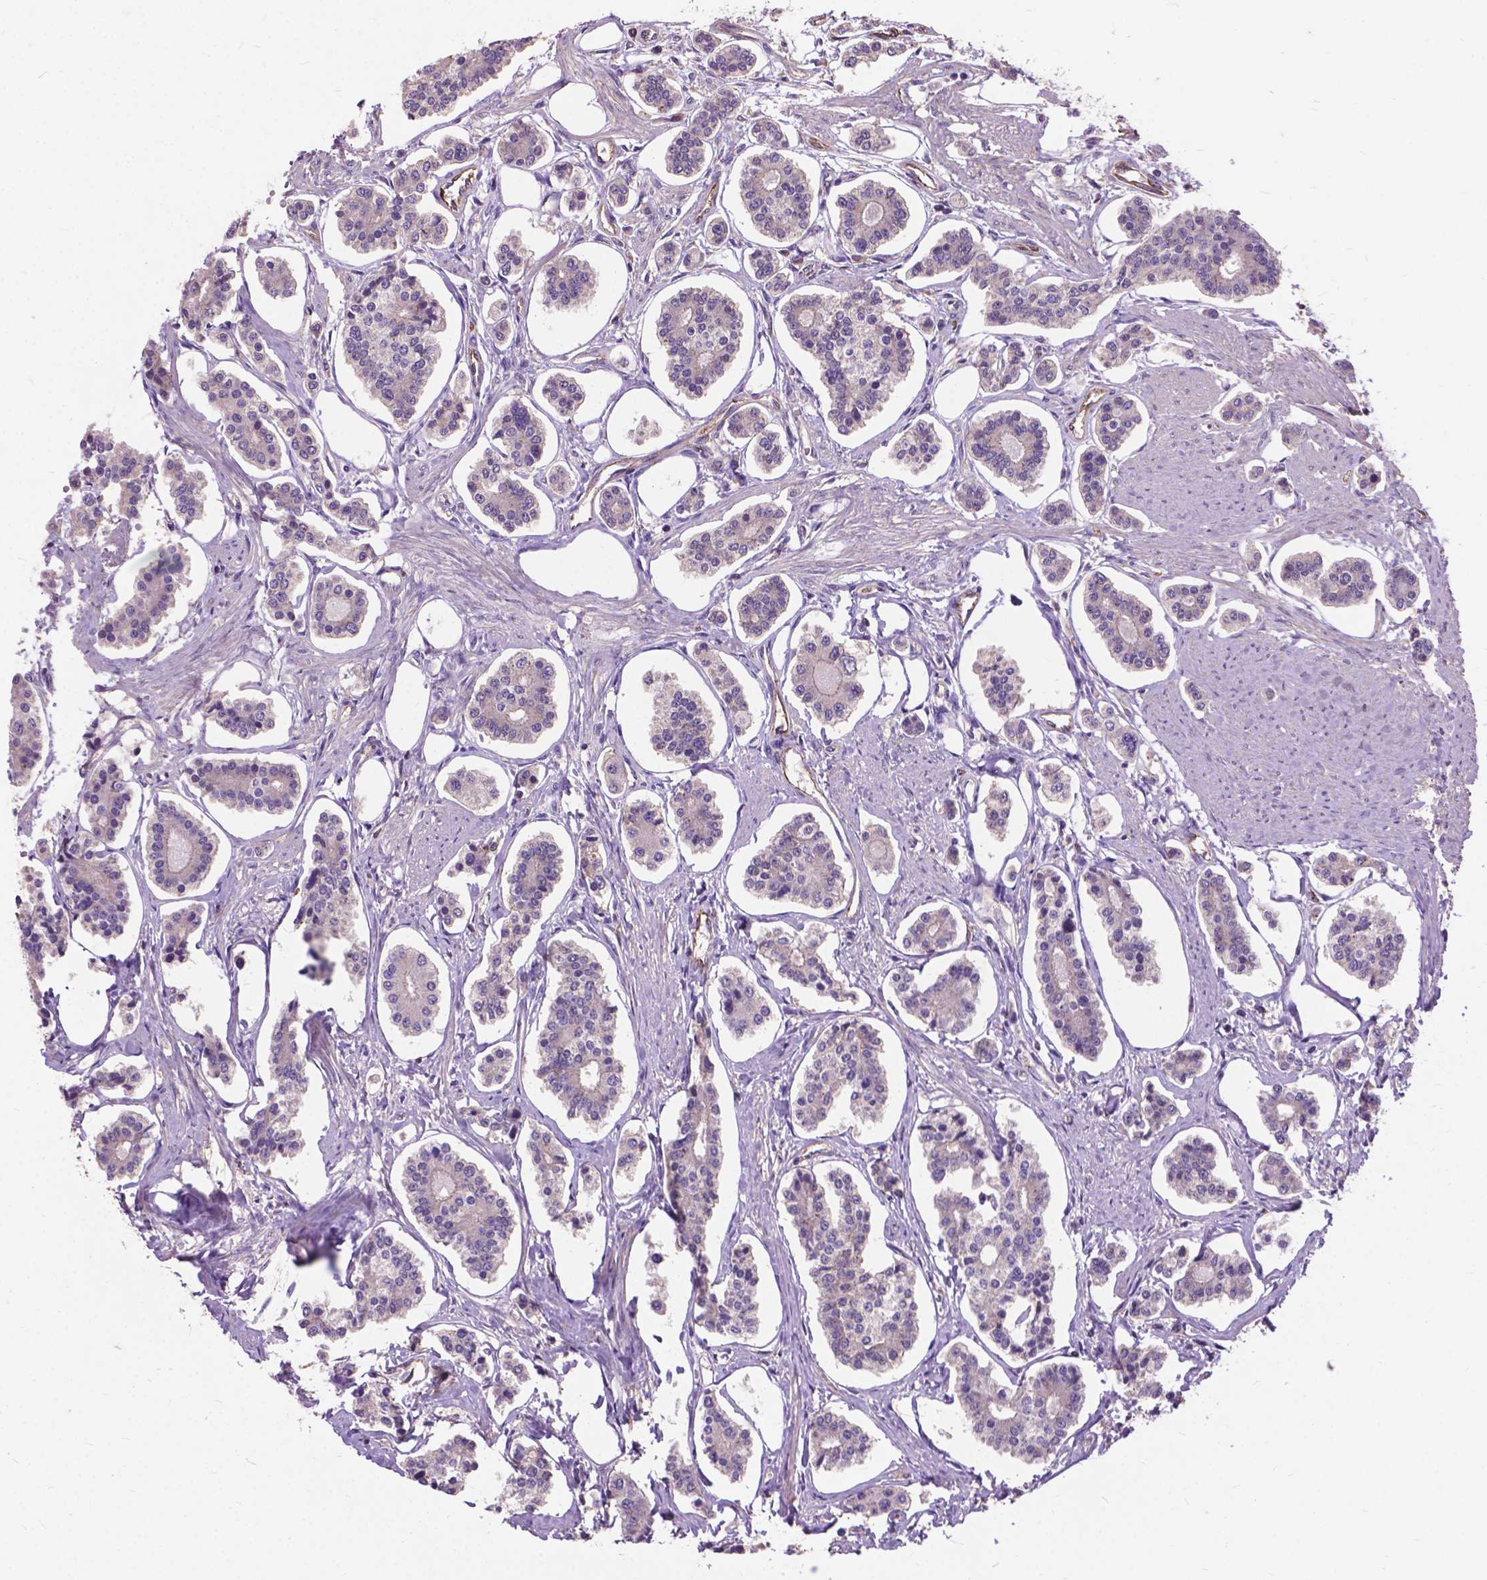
{"staining": {"intensity": "negative", "quantity": "none", "location": "none"}, "tissue": "carcinoid", "cell_type": "Tumor cells", "image_type": "cancer", "snomed": [{"axis": "morphology", "description": "Carcinoid, malignant, NOS"}, {"axis": "topography", "description": "Small intestine"}], "caption": "A high-resolution histopathology image shows IHC staining of carcinoid, which demonstrates no significant positivity in tumor cells.", "gene": "ZNF337", "patient": {"sex": "female", "age": 65}}